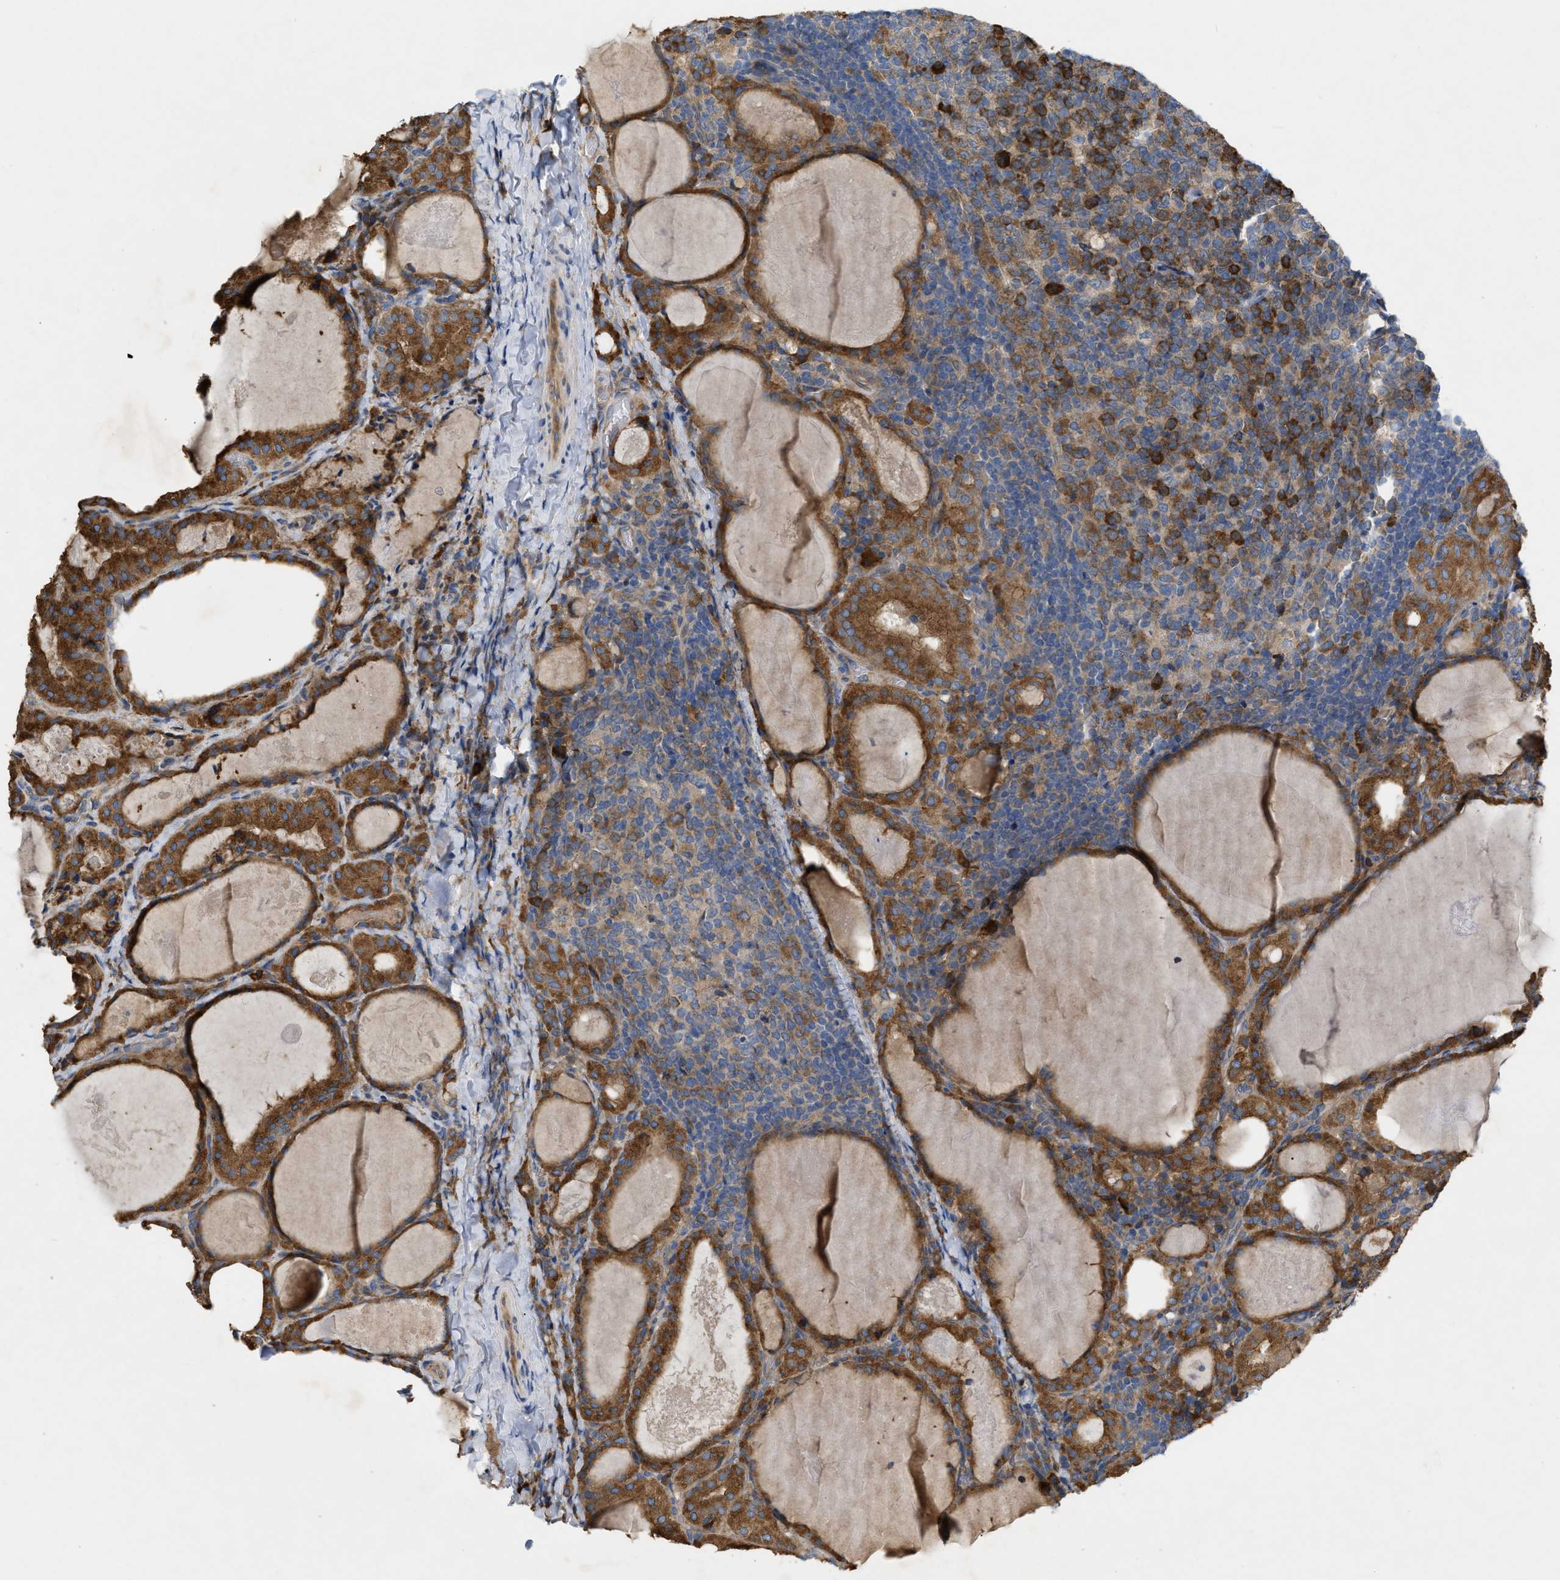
{"staining": {"intensity": "strong", "quantity": ">75%", "location": "cytoplasmic/membranous"}, "tissue": "thyroid cancer", "cell_type": "Tumor cells", "image_type": "cancer", "snomed": [{"axis": "morphology", "description": "Papillary adenocarcinoma, NOS"}, {"axis": "topography", "description": "Thyroid gland"}], "caption": "IHC micrograph of thyroid cancer stained for a protein (brown), which shows high levels of strong cytoplasmic/membranous staining in about >75% of tumor cells.", "gene": "TMEM131", "patient": {"sex": "female", "age": 42}}